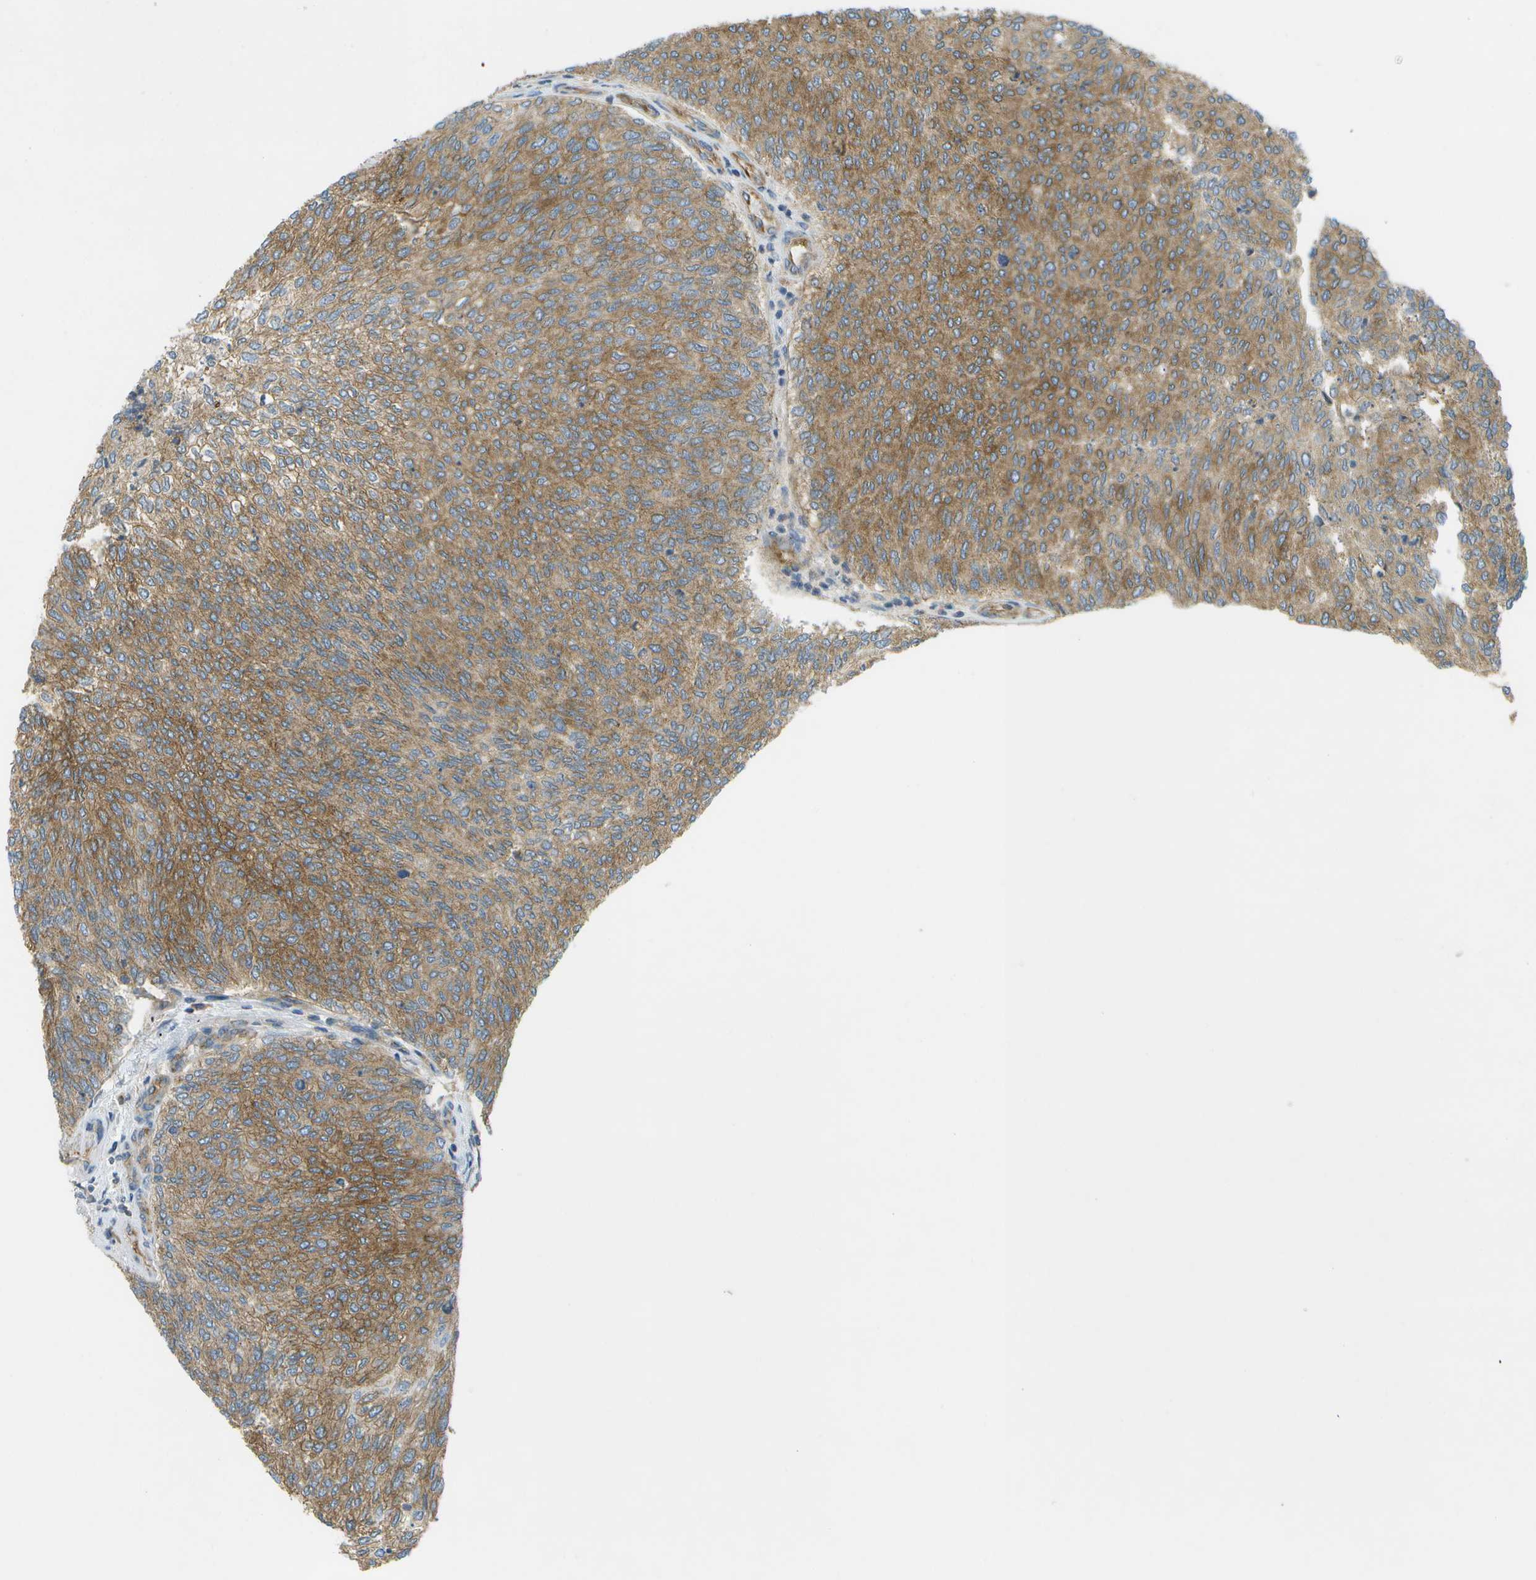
{"staining": {"intensity": "moderate", "quantity": ">75%", "location": "cytoplasmic/membranous"}, "tissue": "urothelial cancer", "cell_type": "Tumor cells", "image_type": "cancer", "snomed": [{"axis": "morphology", "description": "Urothelial carcinoma, Low grade"}, {"axis": "topography", "description": "Urinary bladder"}], "caption": "IHC photomicrograph of neoplastic tissue: urothelial carcinoma (low-grade) stained using IHC shows medium levels of moderate protein expression localized specifically in the cytoplasmic/membranous of tumor cells, appearing as a cytoplasmic/membranous brown color.", "gene": "WNK2", "patient": {"sex": "female", "age": 79}}